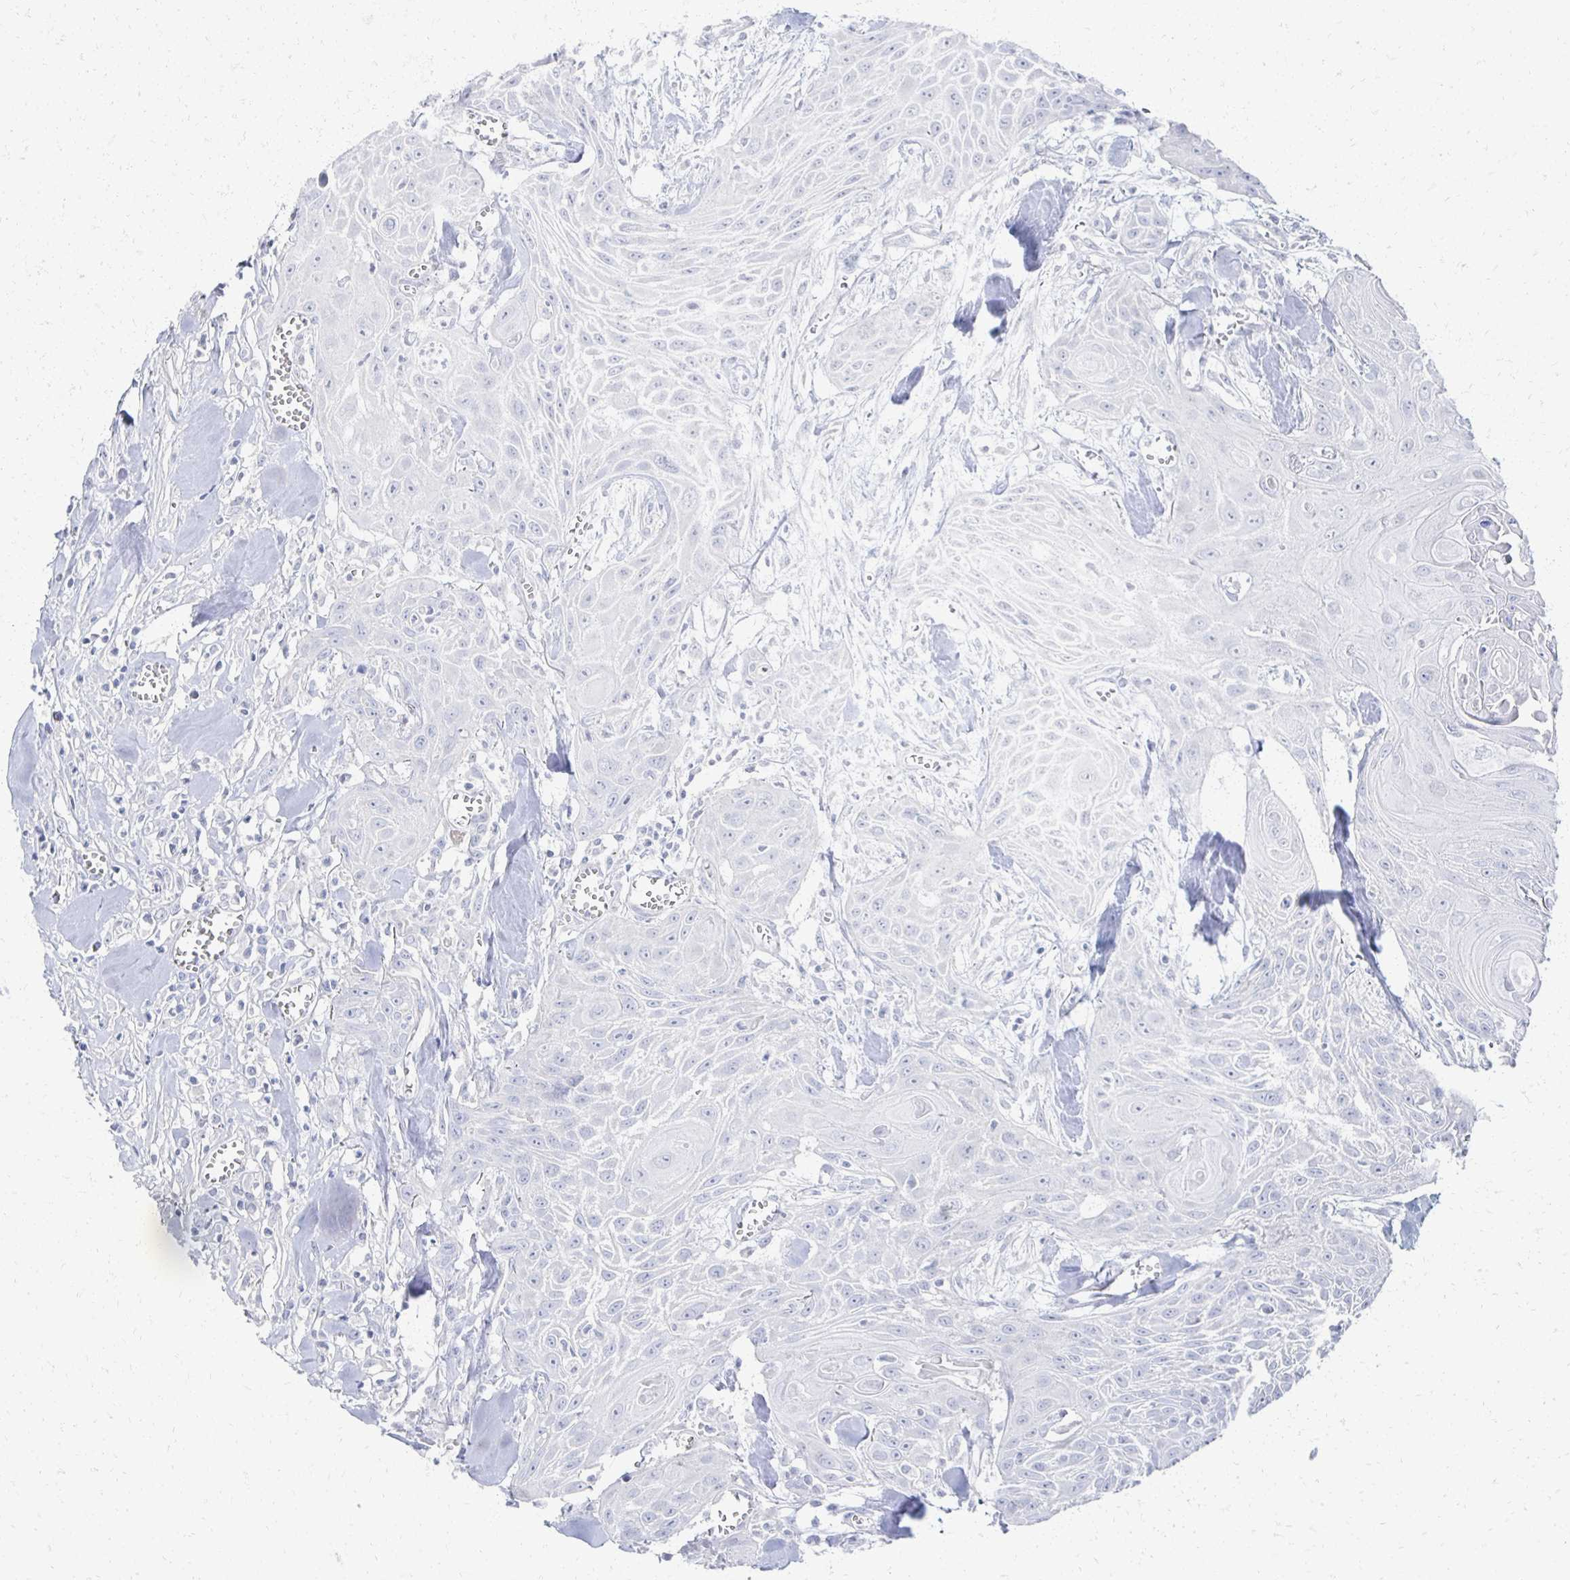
{"staining": {"intensity": "negative", "quantity": "none", "location": "none"}, "tissue": "head and neck cancer", "cell_type": "Tumor cells", "image_type": "cancer", "snomed": [{"axis": "morphology", "description": "Squamous cell carcinoma, NOS"}, {"axis": "topography", "description": "Lymph node"}, {"axis": "topography", "description": "Salivary gland"}, {"axis": "topography", "description": "Head-Neck"}], "caption": "A high-resolution photomicrograph shows immunohistochemistry (IHC) staining of head and neck cancer, which displays no significant expression in tumor cells.", "gene": "PRR20A", "patient": {"sex": "female", "age": 74}}